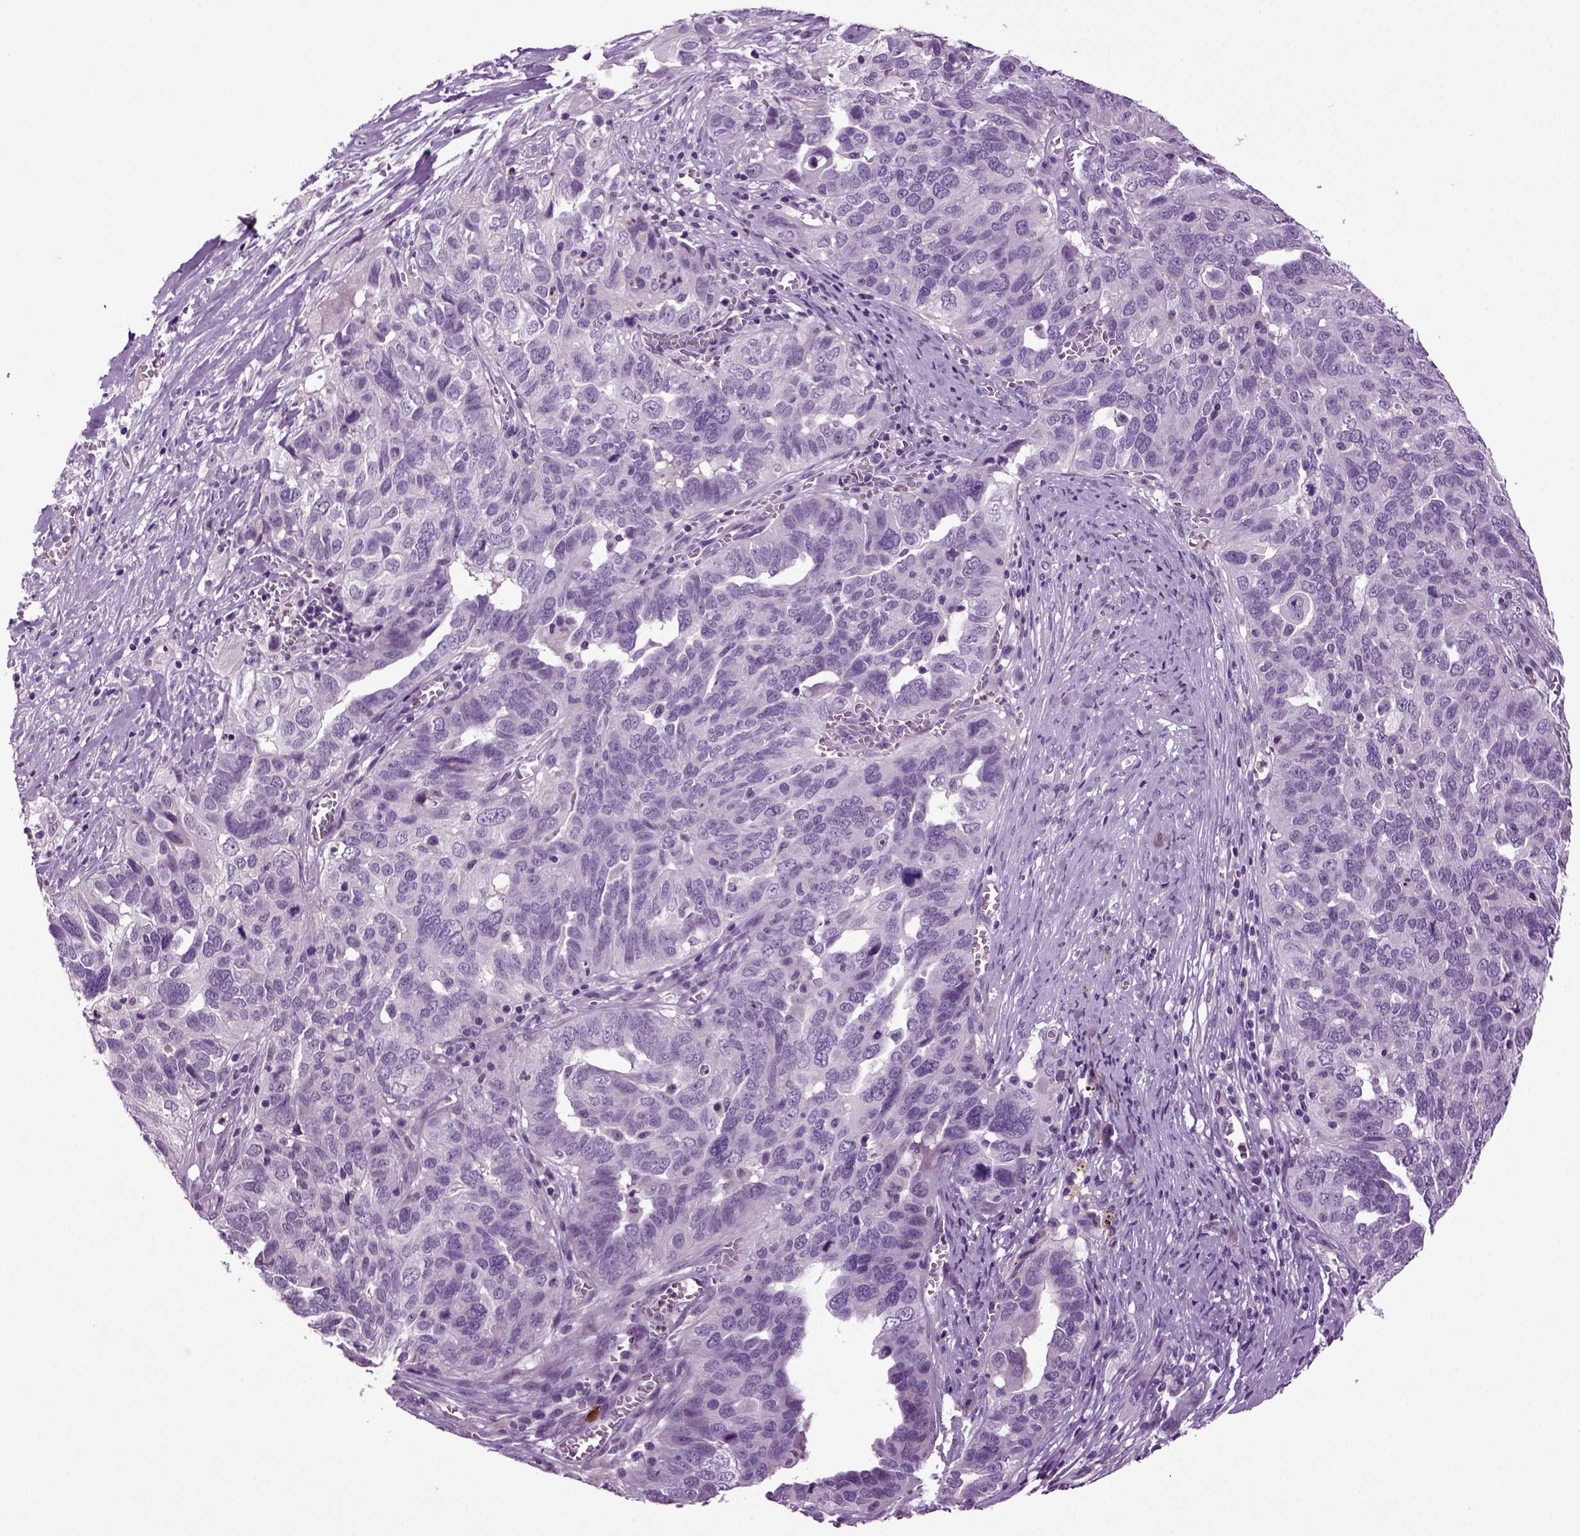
{"staining": {"intensity": "negative", "quantity": "none", "location": "none"}, "tissue": "ovarian cancer", "cell_type": "Tumor cells", "image_type": "cancer", "snomed": [{"axis": "morphology", "description": "Carcinoma, endometroid"}, {"axis": "topography", "description": "Soft tissue"}, {"axis": "topography", "description": "Ovary"}], "caption": "Human endometroid carcinoma (ovarian) stained for a protein using IHC reveals no positivity in tumor cells.", "gene": "FGF11", "patient": {"sex": "female", "age": 52}}